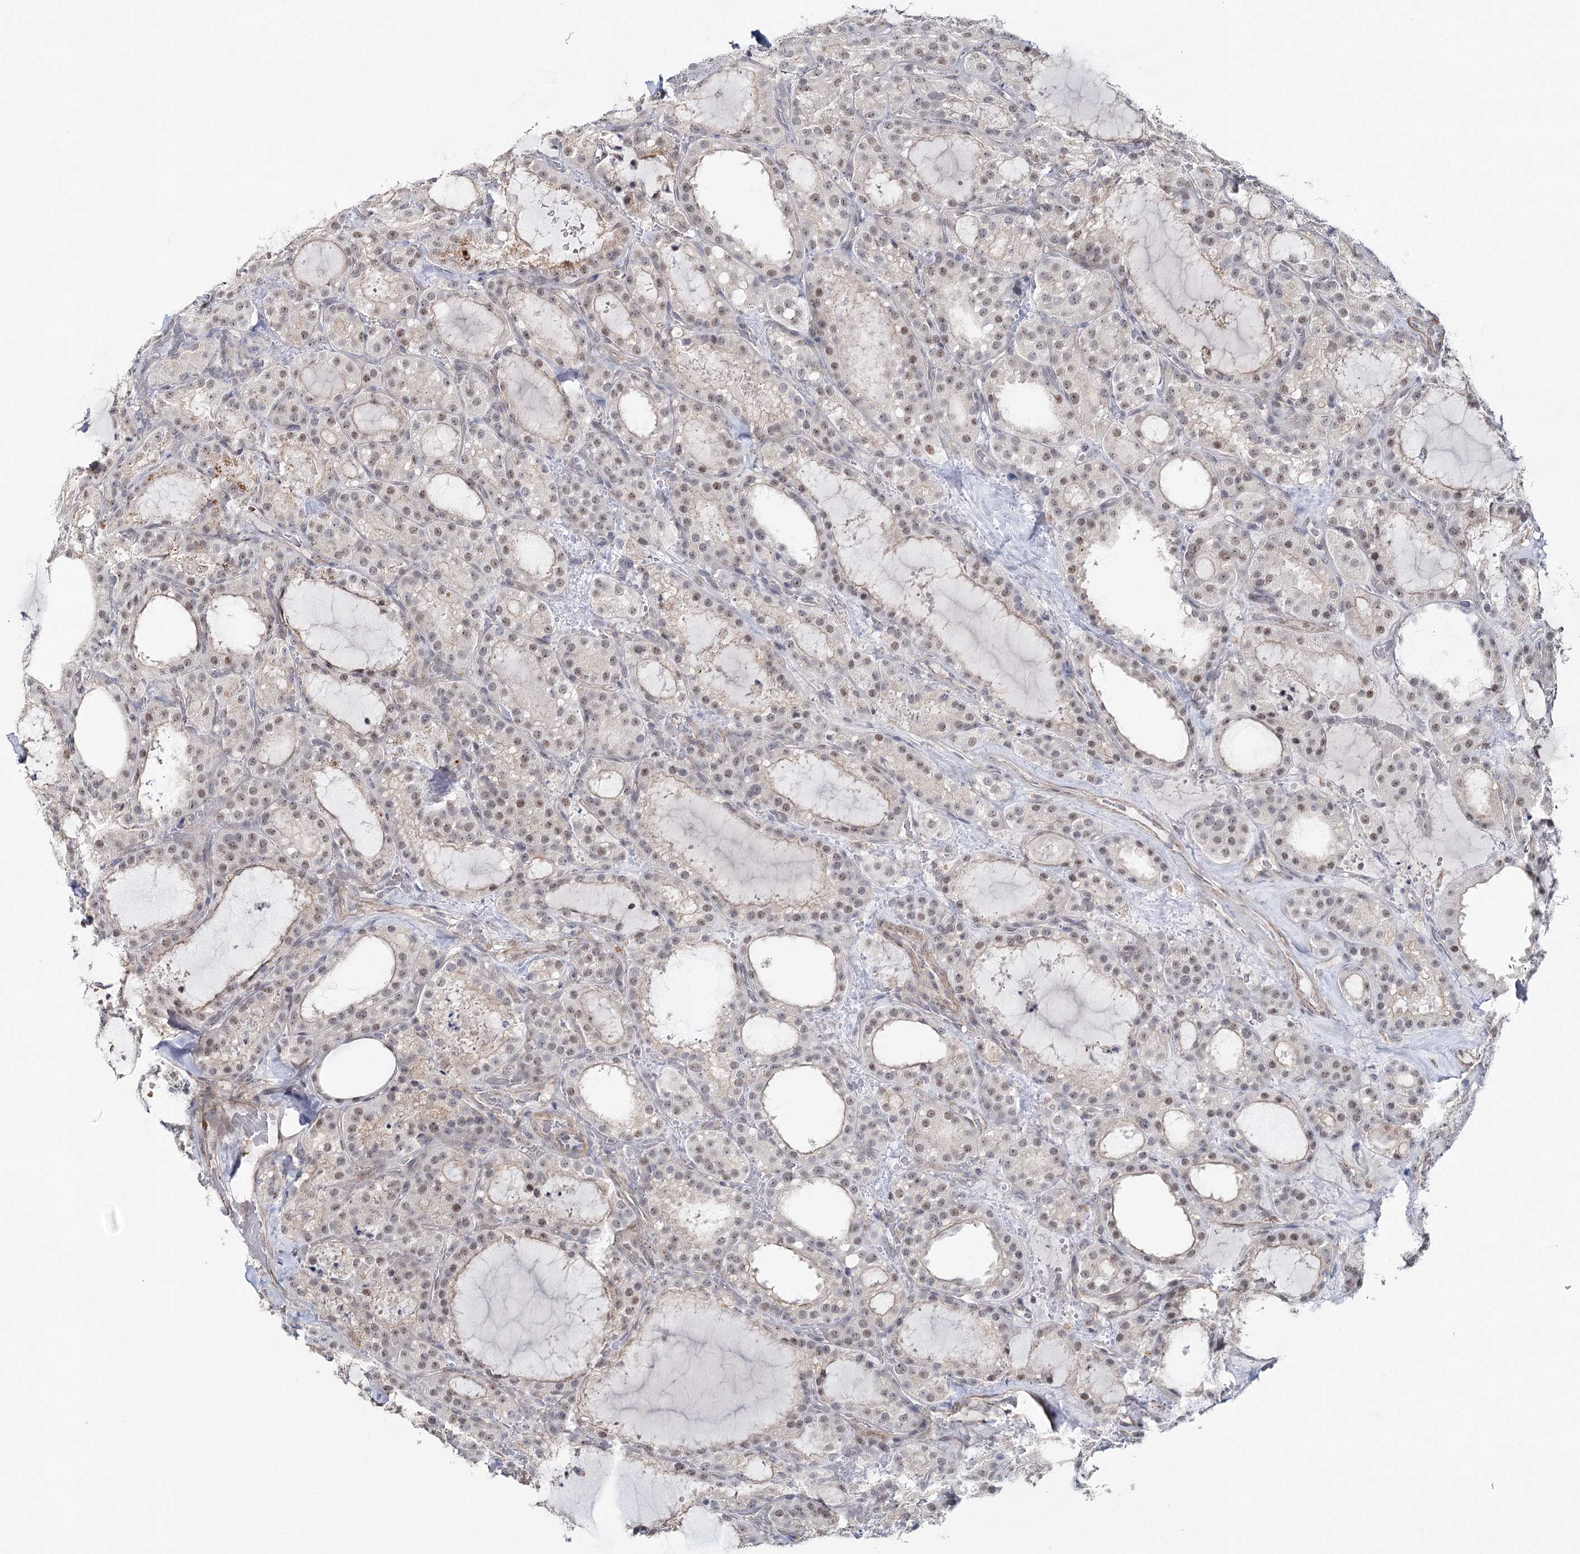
{"staining": {"intensity": "weak", "quantity": "25%-75%", "location": "nuclear"}, "tissue": "thyroid cancer", "cell_type": "Tumor cells", "image_type": "cancer", "snomed": [{"axis": "morphology", "description": "Papillary adenocarcinoma, NOS"}, {"axis": "topography", "description": "Thyroid gland"}], "caption": "Thyroid cancer stained with IHC exhibits weak nuclear expression in approximately 25%-75% of tumor cells.", "gene": "ZC3H8", "patient": {"sex": "male", "age": 77}}